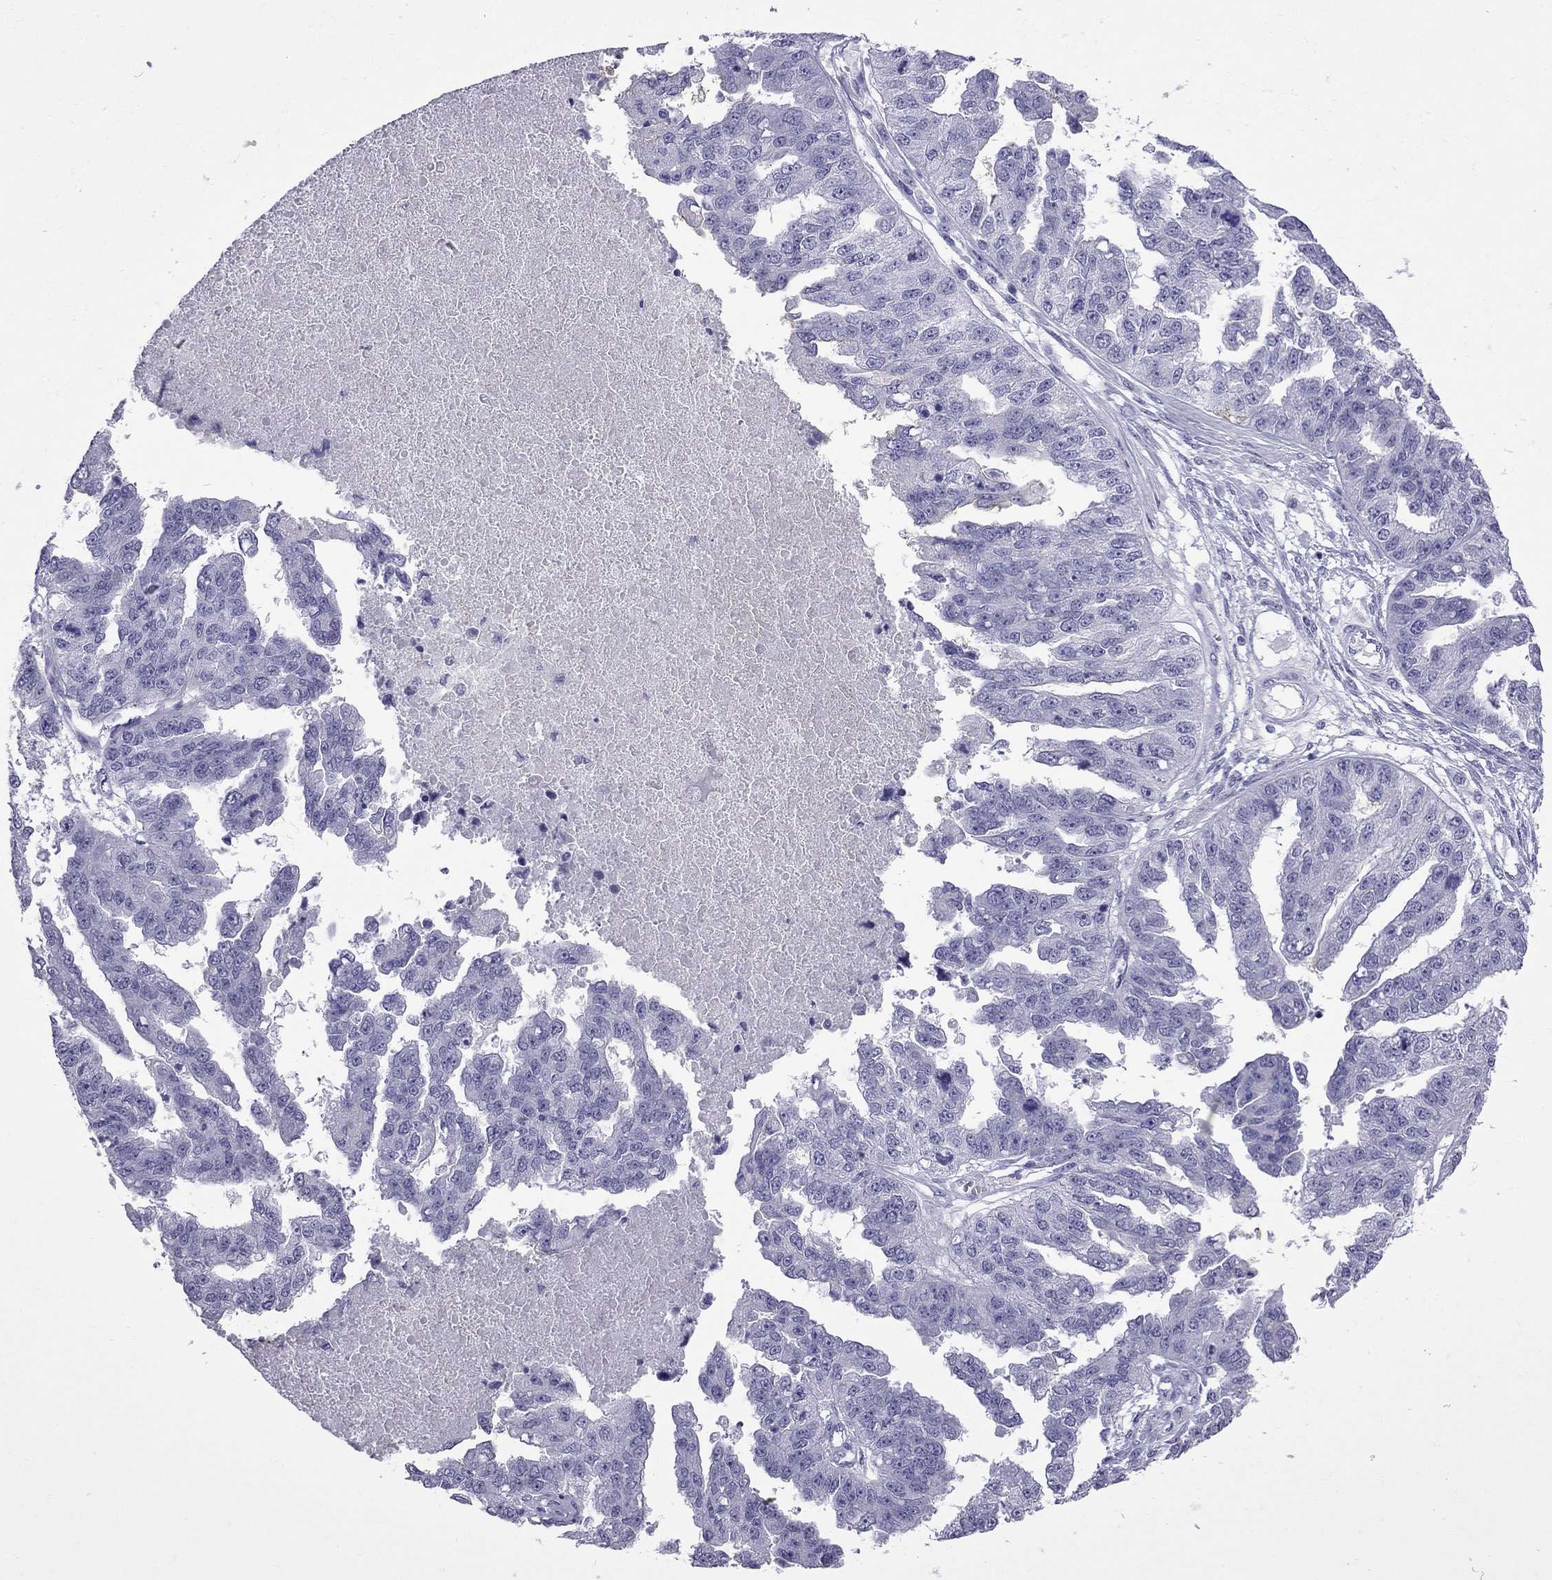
{"staining": {"intensity": "negative", "quantity": "none", "location": "none"}, "tissue": "ovarian cancer", "cell_type": "Tumor cells", "image_type": "cancer", "snomed": [{"axis": "morphology", "description": "Cystadenocarcinoma, serous, NOS"}, {"axis": "topography", "description": "Ovary"}], "caption": "This is an IHC photomicrograph of ovarian cancer (serous cystadenocarcinoma). There is no expression in tumor cells.", "gene": "GJA8", "patient": {"sex": "female", "age": 58}}